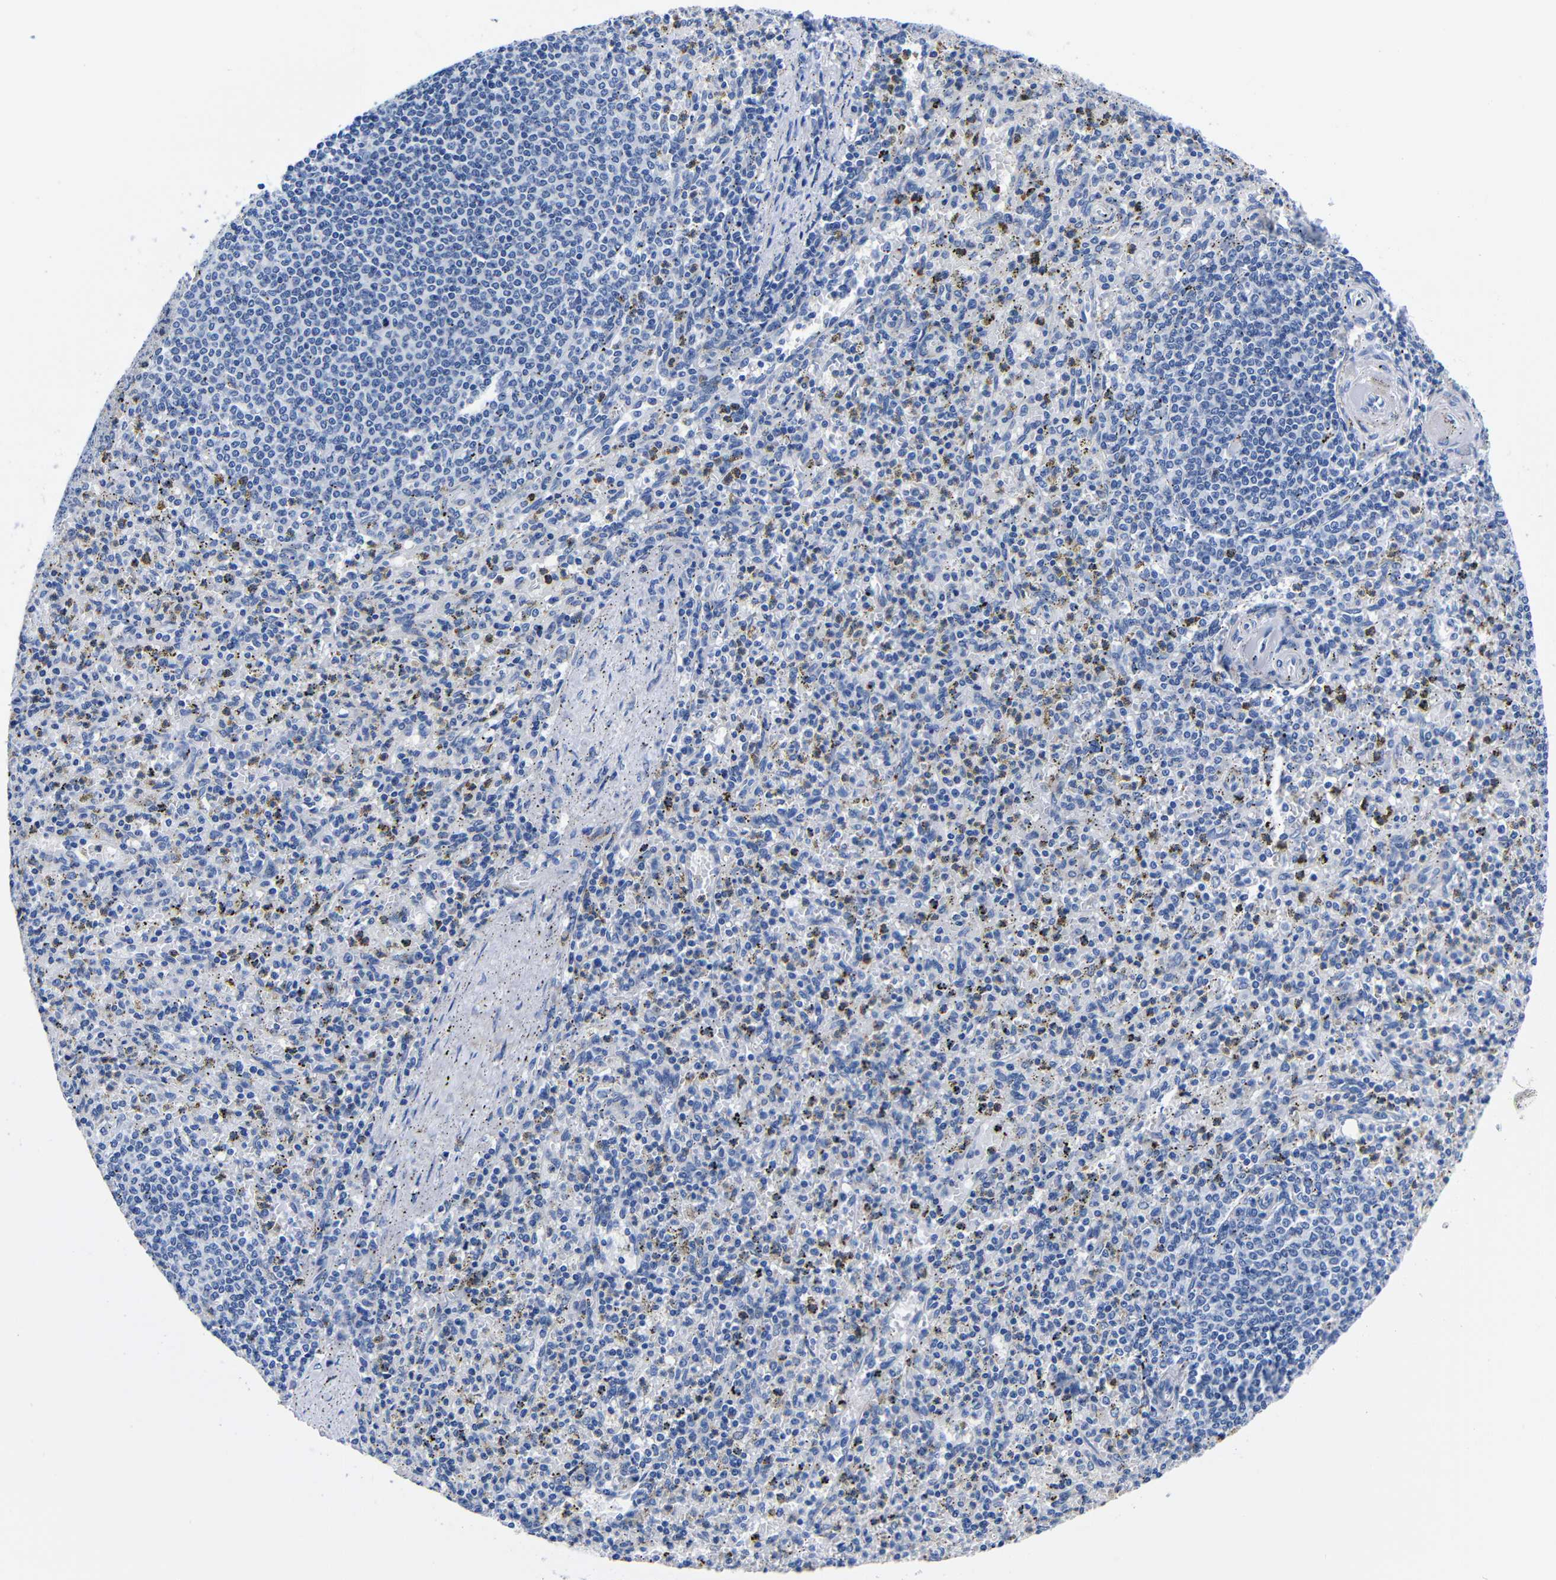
{"staining": {"intensity": "negative", "quantity": "none", "location": "none"}, "tissue": "spleen", "cell_type": "Cells in red pulp", "image_type": "normal", "snomed": [{"axis": "morphology", "description": "Normal tissue, NOS"}, {"axis": "topography", "description": "Spleen"}], "caption": "An immunohistochemistry (IHC) histopathology image of benign spleen is shown. There is no staining in cells in red pulp of spleen. (DAB IHC, high magnification).", "gene": "CLEC4G", "patient": {"sex": "male", "age": 72}}